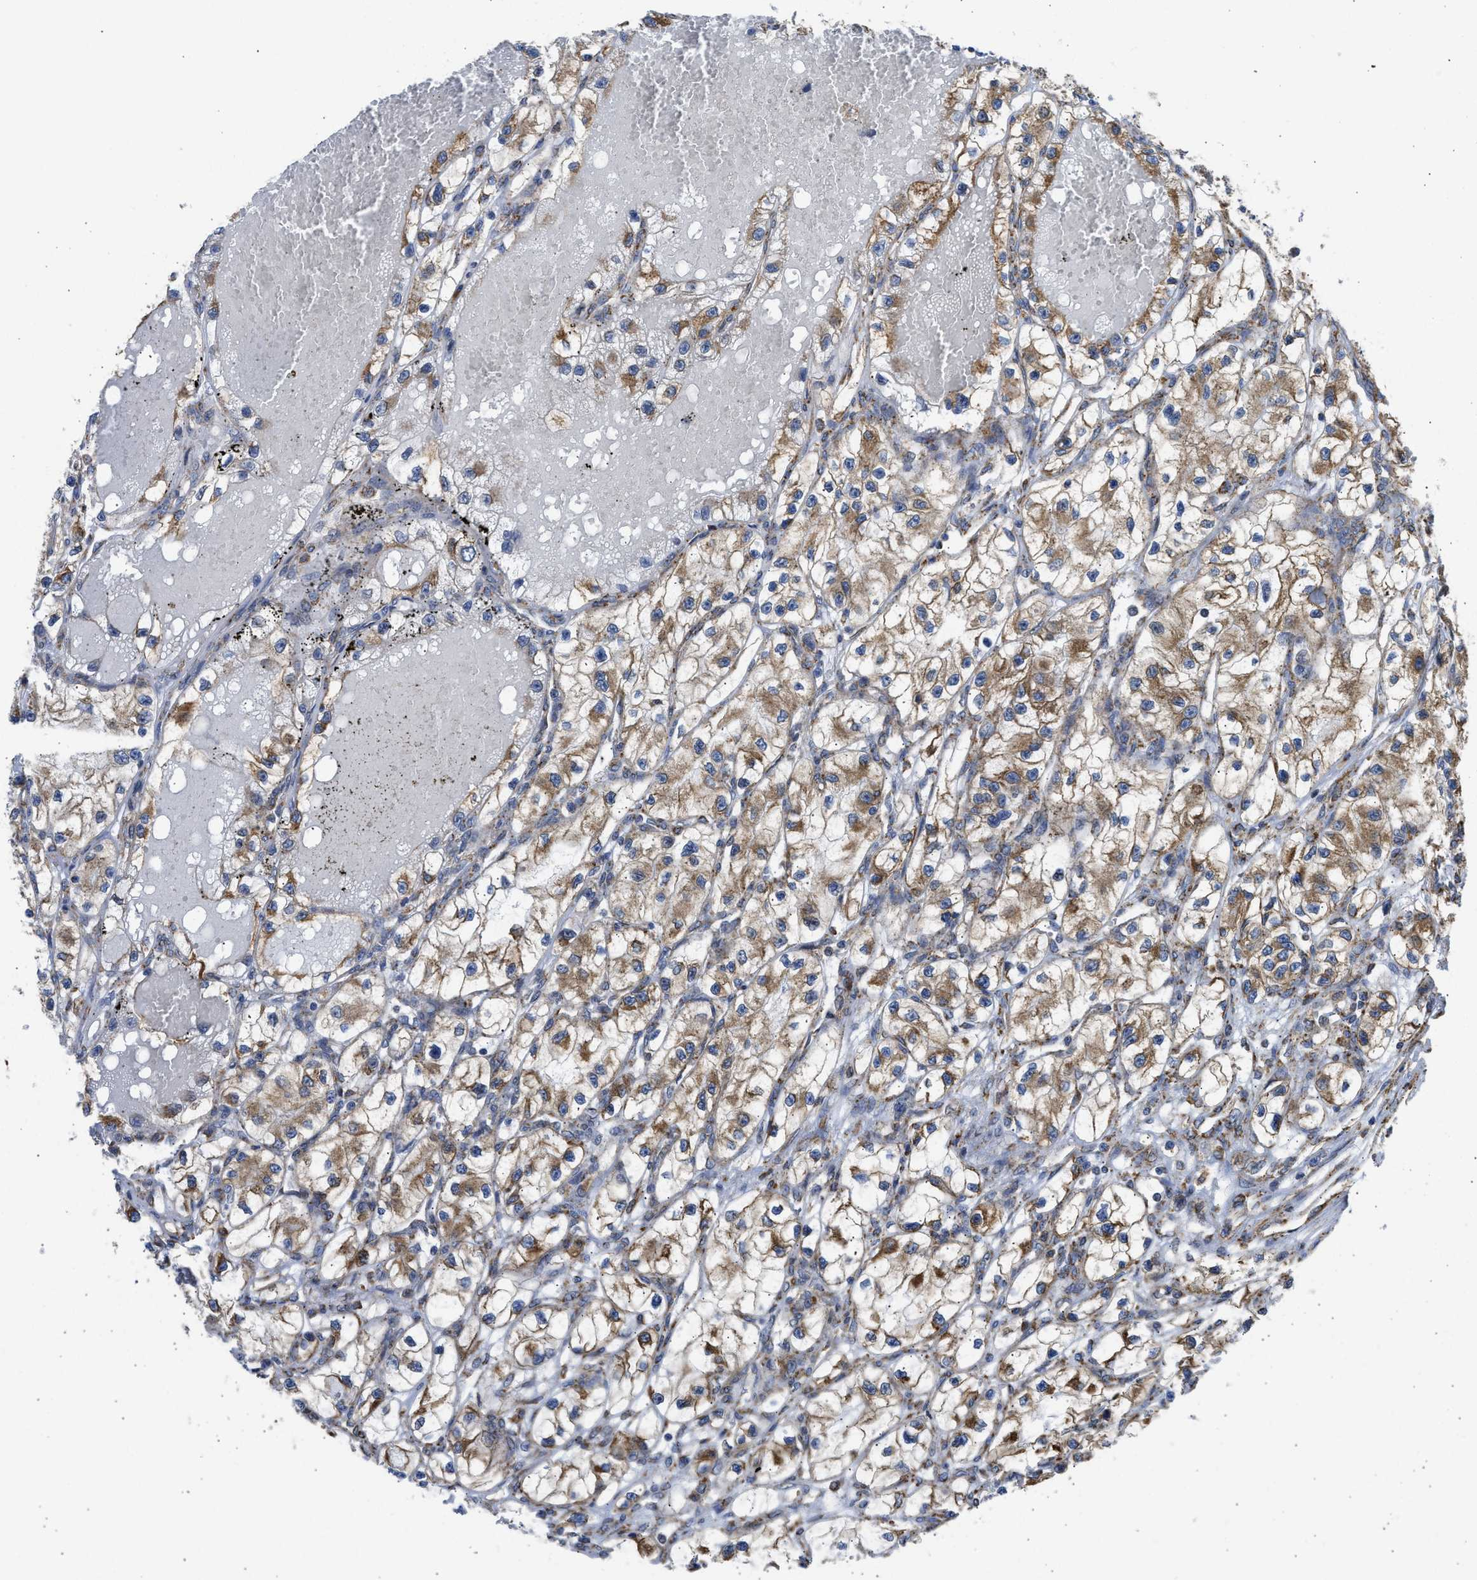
{"staining": {"intensity": "moderate", "quantity": ">75%", "location": "cytoplasmic/membranous"}, "tissue": "renal cancer", "cell_type": "Tumor cells", "image_type": "cancer", "snomed": [{"axis": "morphology", "description": "Adenocarcinoma, NOS"}, {"axis": "topography", "description": "Kidney"}], "caption": "Protein expression analysis of renal cancer (adenocarcinoma) shows moderate cytoplasmic/membranous positivity in about >75% of tumor cells. Ihc stains the protein in brown and the nuclei are stained blue.", "gene": "CYCS", "patient": {"sex": "female", "age": 57}}